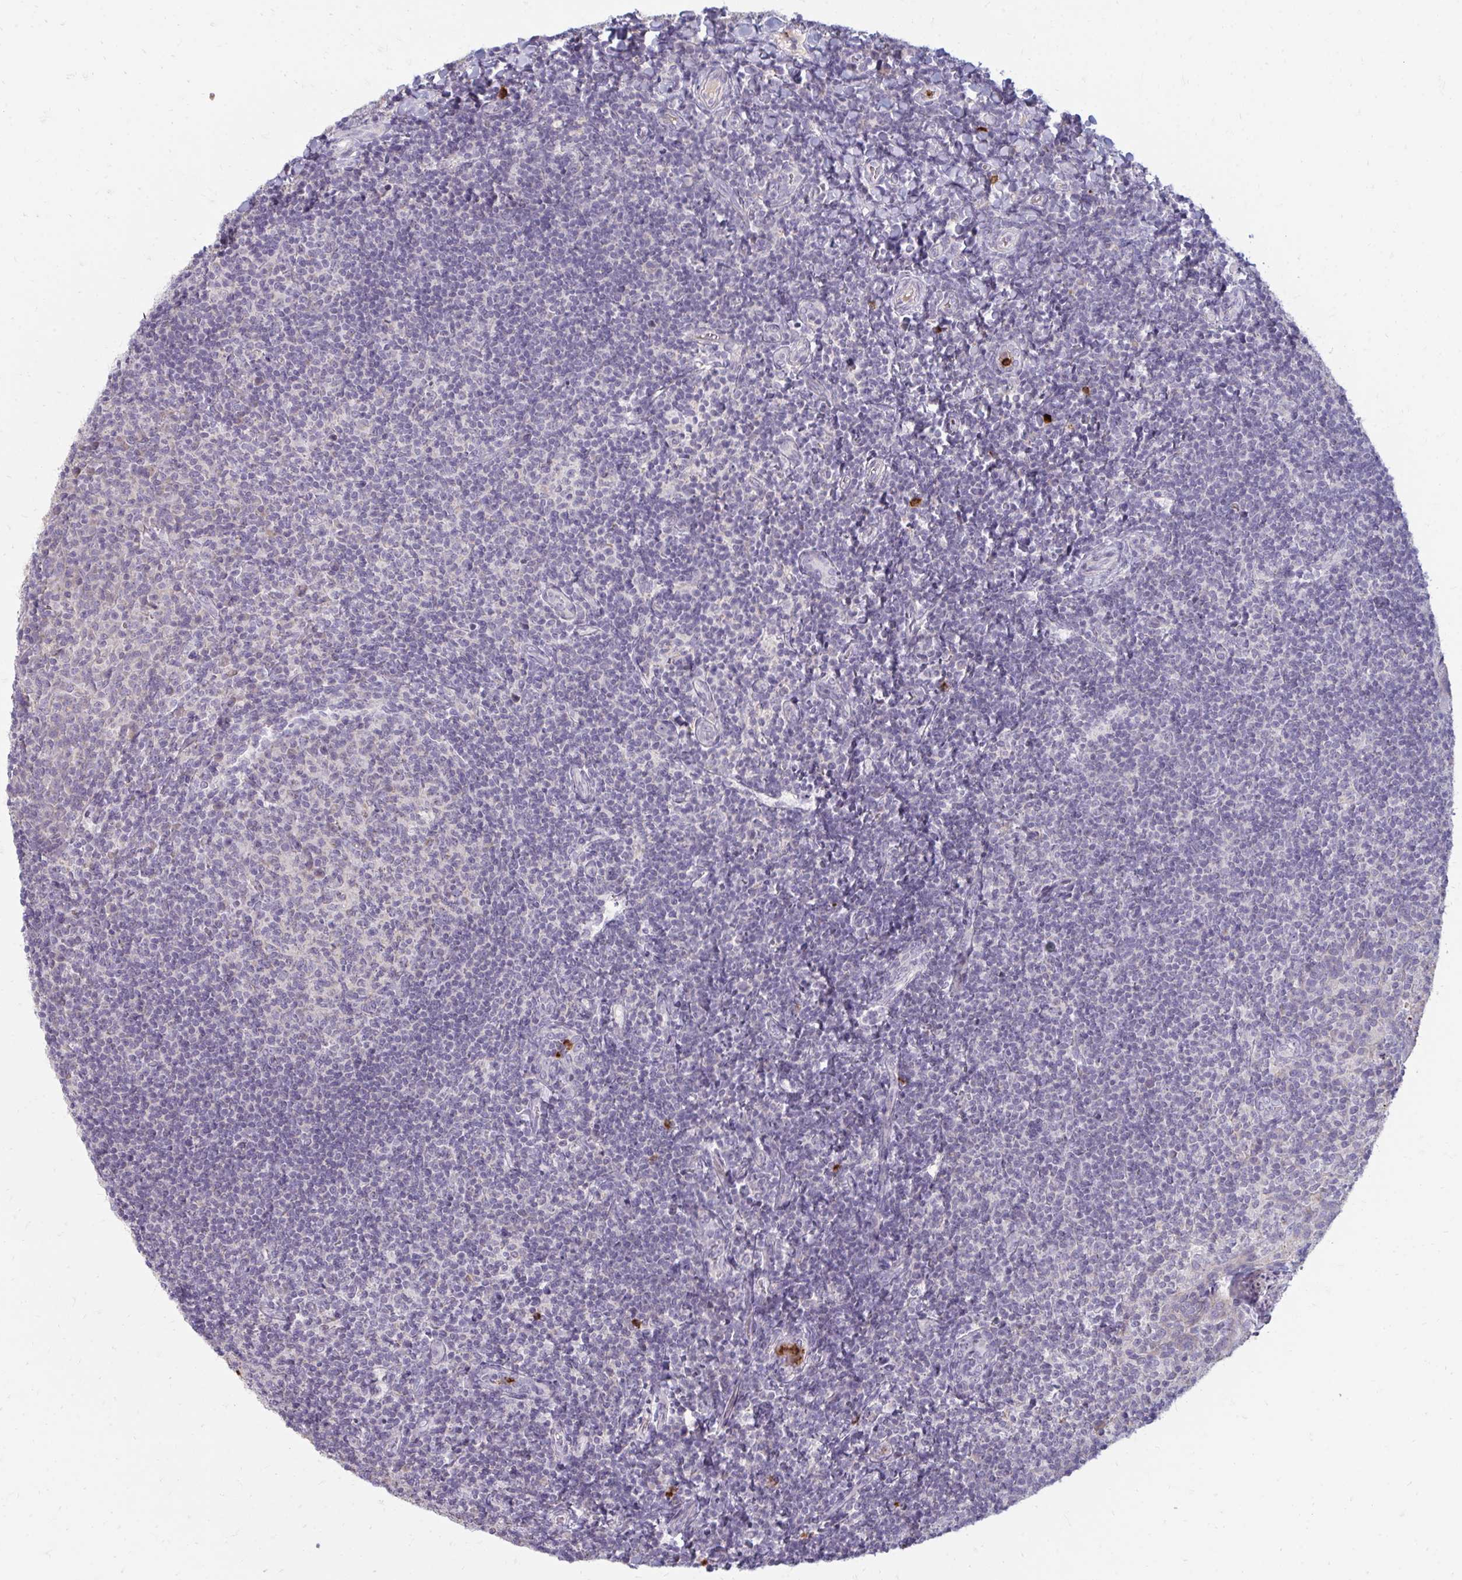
{"staining": {"intensity": "negative", "quantity": "none", "location": "none"}, "tissue": "tonsil", "cell_type": "Germinal center cells", "image_type": "normal", "snomed": [{"axis": "morphology", "description": "Normal tissue, NOS"}, {"axis": "topography", "description": "Tonsil"}], "caption": "Photomicrograph shows no protein staining in germinal center cells of benign tonsil. (DAB (3,3'-diaminobenzidine) immunohistochemistry, high magnification).", "gene": "RAB33A", "patient": {"sex": "female", "age": 10}}